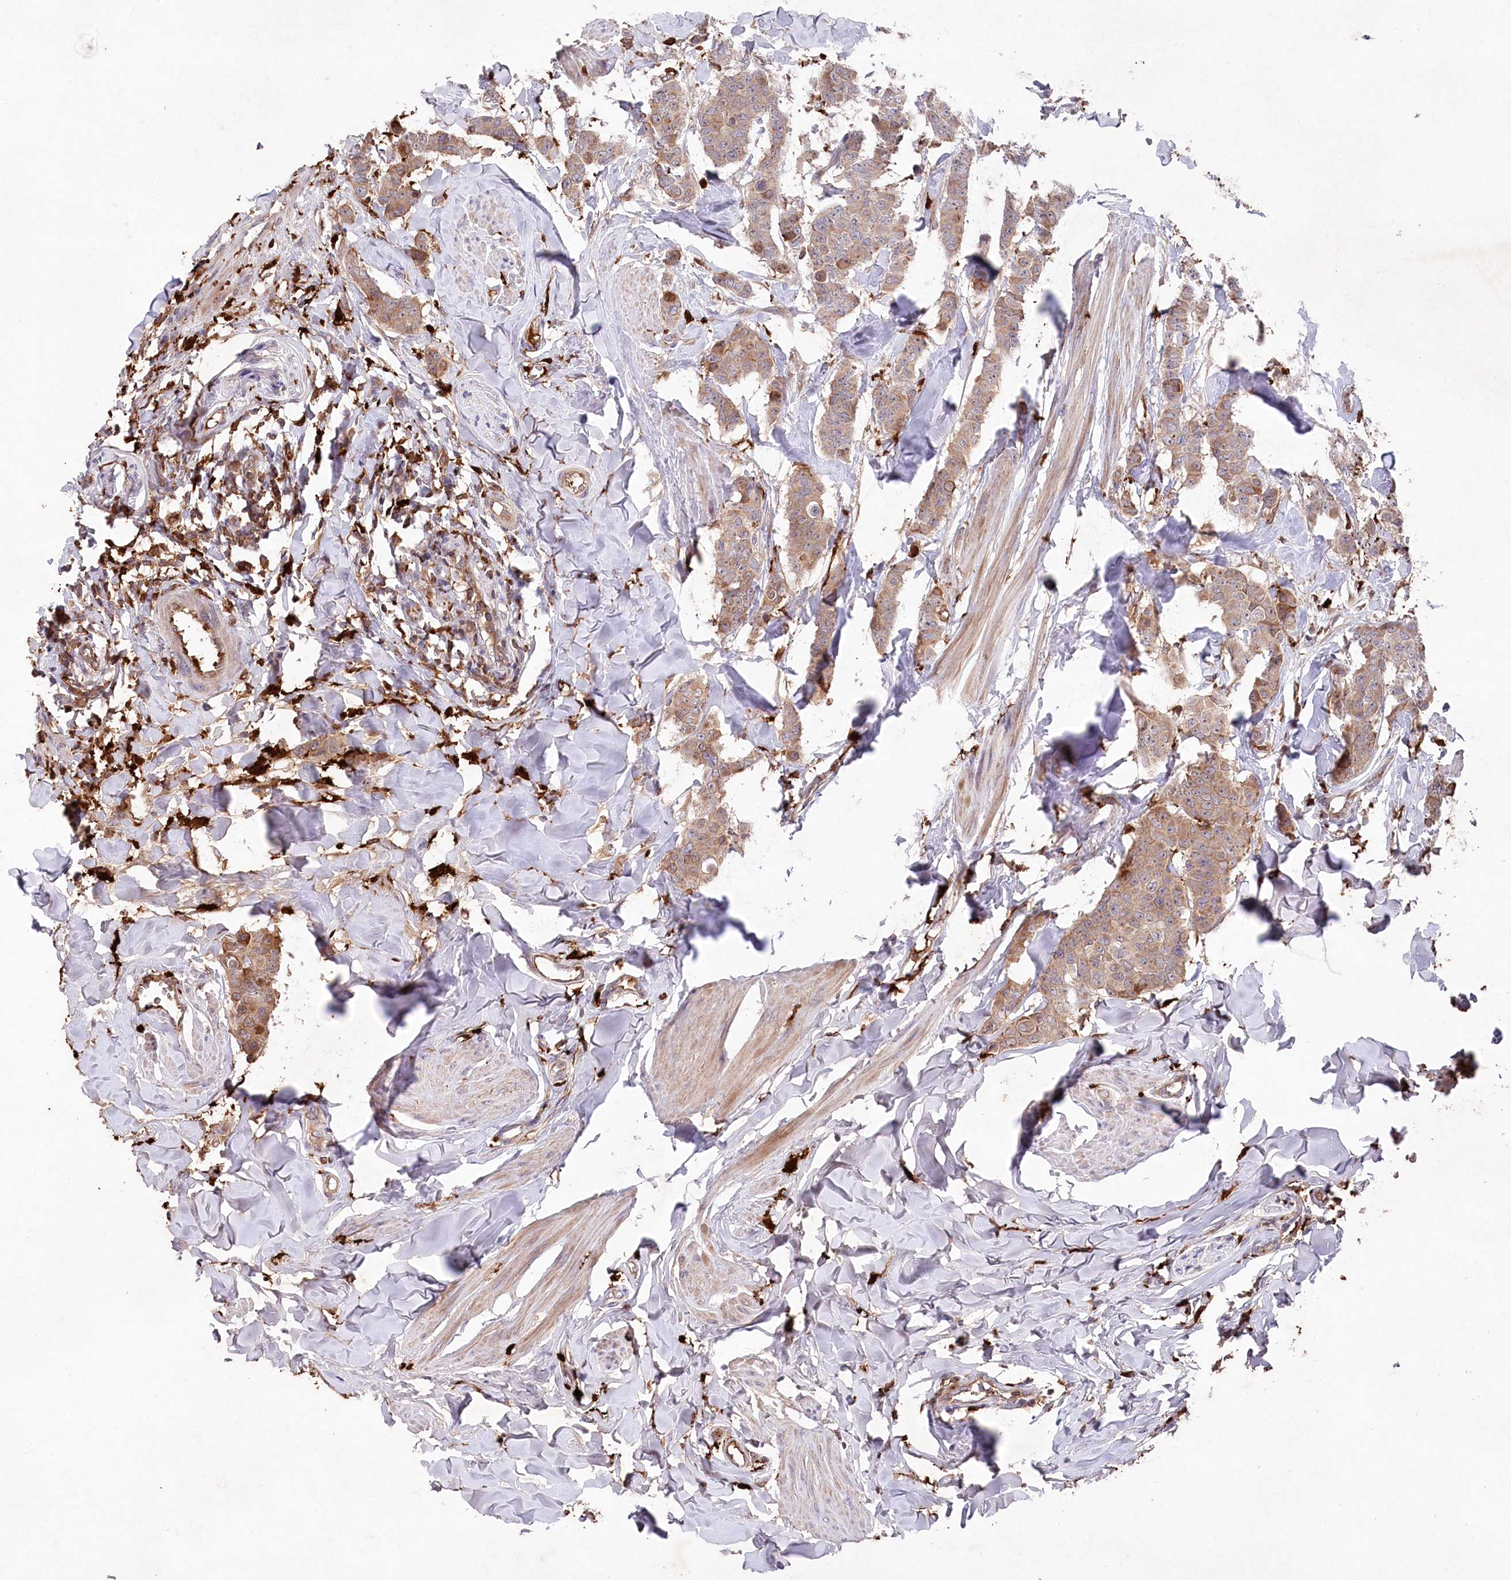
{"staining": {"intensity": "moderate", "quantity": ">75%", "location": "cytoplasmic/membranous"}, "tissue": "breast cancer", "cell_type": "Tumor cells", "image_type": "cancer", "snomed": [{"axis": "morphology", "description": "Duct carcinoma"}, {"axis": "topography", "description": "Breast"}], "caption": "The micrograph shows a brown stain indicating the presence of a protein in the cytoplasmic/membranous of tumor cells in breast invasive ductal carcinoma.", "gene": "PPP1R21", "patient": {"sex": "female", "age": 40}}